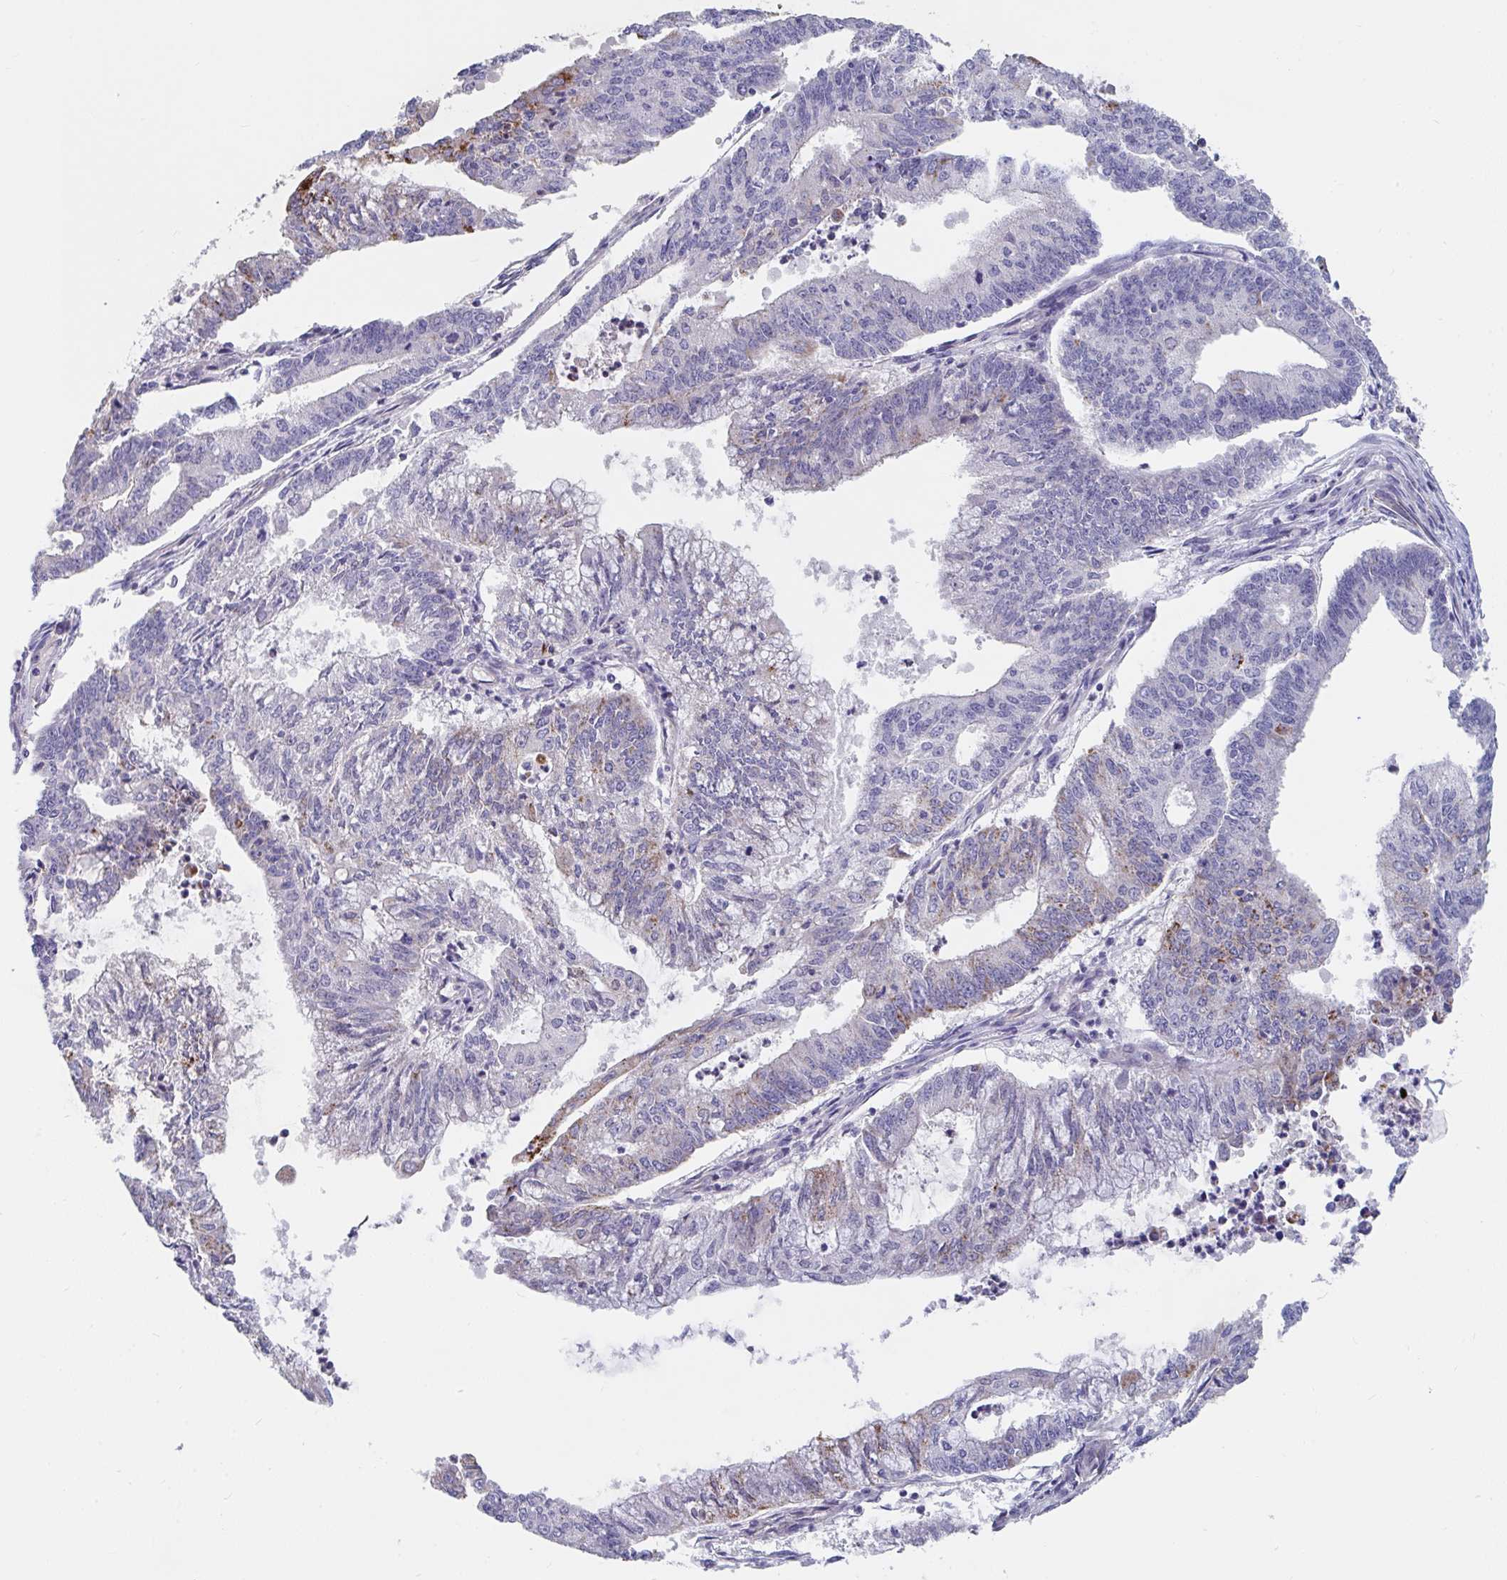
{"staining": {"intensity": "strong", "quantity": "<25%", "location": "cytoplasmic/membranous"}, "tissue": "endometrial cancer", "cell_type": "Tumor cells", "image_type": "cancer", "snomed": [{"axis": "morphology", "description": "Adenocarcinoma, NOS"}, {"axis": "topography", "description": "Endometrium"}], "caption": "Endometrial adenocarcinoma tissue exhibits strong cytoplasmic/membranous staining in approximately <25% of tumor cells, visualized by immunohistochemistry. The staining was performed using DAB, with brown indicating positive protein expression. Nuclei are stained blue with hematoxylin.", "gene": "FAM156B", "patient": {"sex": "female", "age": 61}}